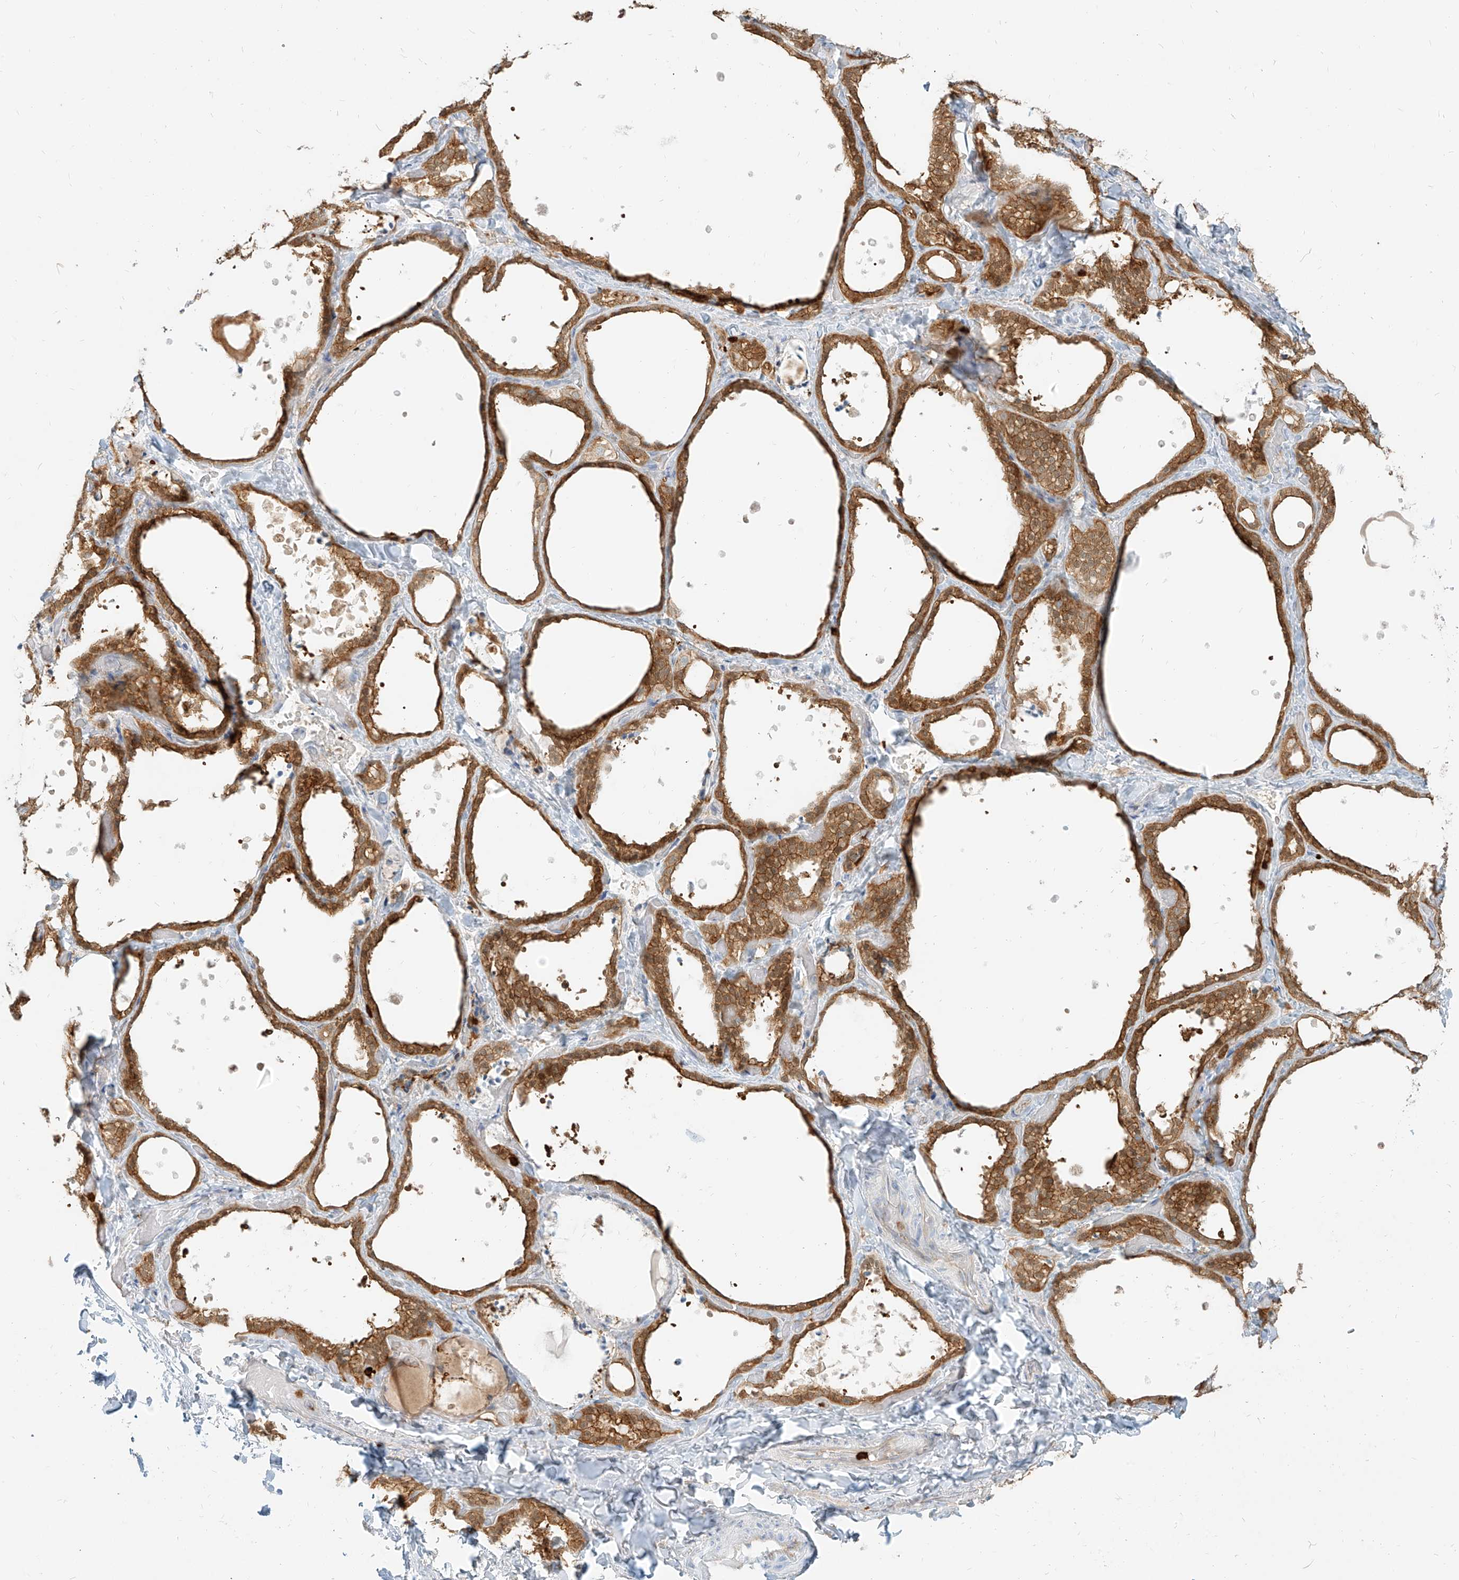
{"staining": {"intensity": "moderate", "quantity": ">75%", "location": "cytoplasmic/membranous"}, "tissue": "thyroid gland", "cell_type": "Glandular cells", "image_type": "normal", "snomed": [{"axis": "morphology", "description": "Normal tissue, NOS"}, {"axis": "topography", "description": "Thyroid gland"}], "caption": "Glandular cells exhibit medium levels of moderate cytoplasmic/membranous staining in about >75% of cells in normal thyroid gland.", "gene": "PGD", "patient": {"sex": "female", "age": 44}}